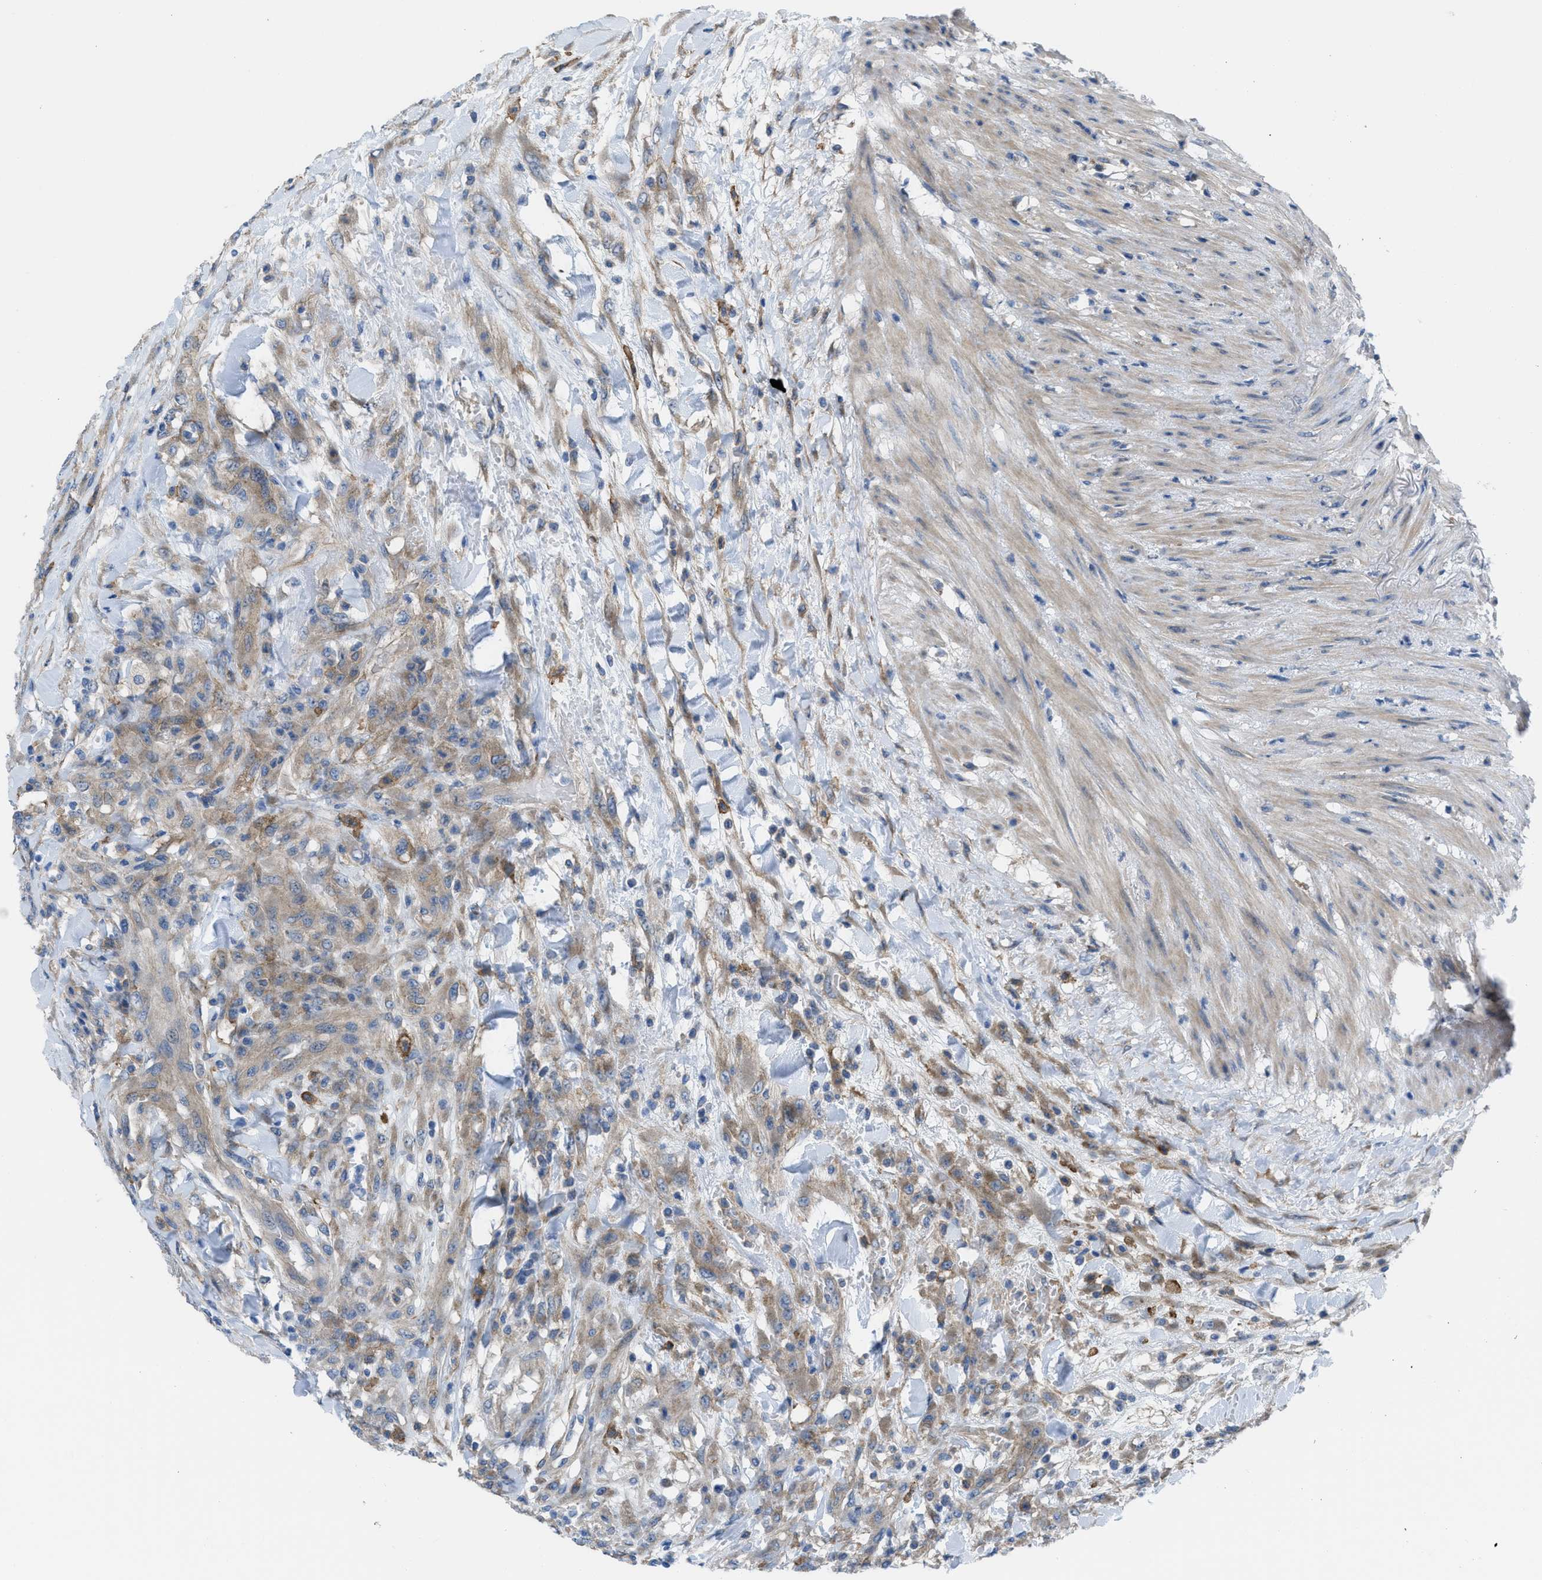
{"staining": {"intensity": "moderate", "quantity": "25%-75%", "location": "cytoplasmic/membranous"}, "tissue": "testis cancer", "cell_type": "Tumor cells", "image_type": "cancer", "snomed": [{"axis": "morphology", "description": "Seminoma, NOS"}, {"axis": "topography", "description": "Testis"}], "caption": "Human testis seminoma stained with a protein marker demonstrates moderate staining in tumor cells.", "gene": "EGFR", "patient": {"sex": "male", "age": 59}}